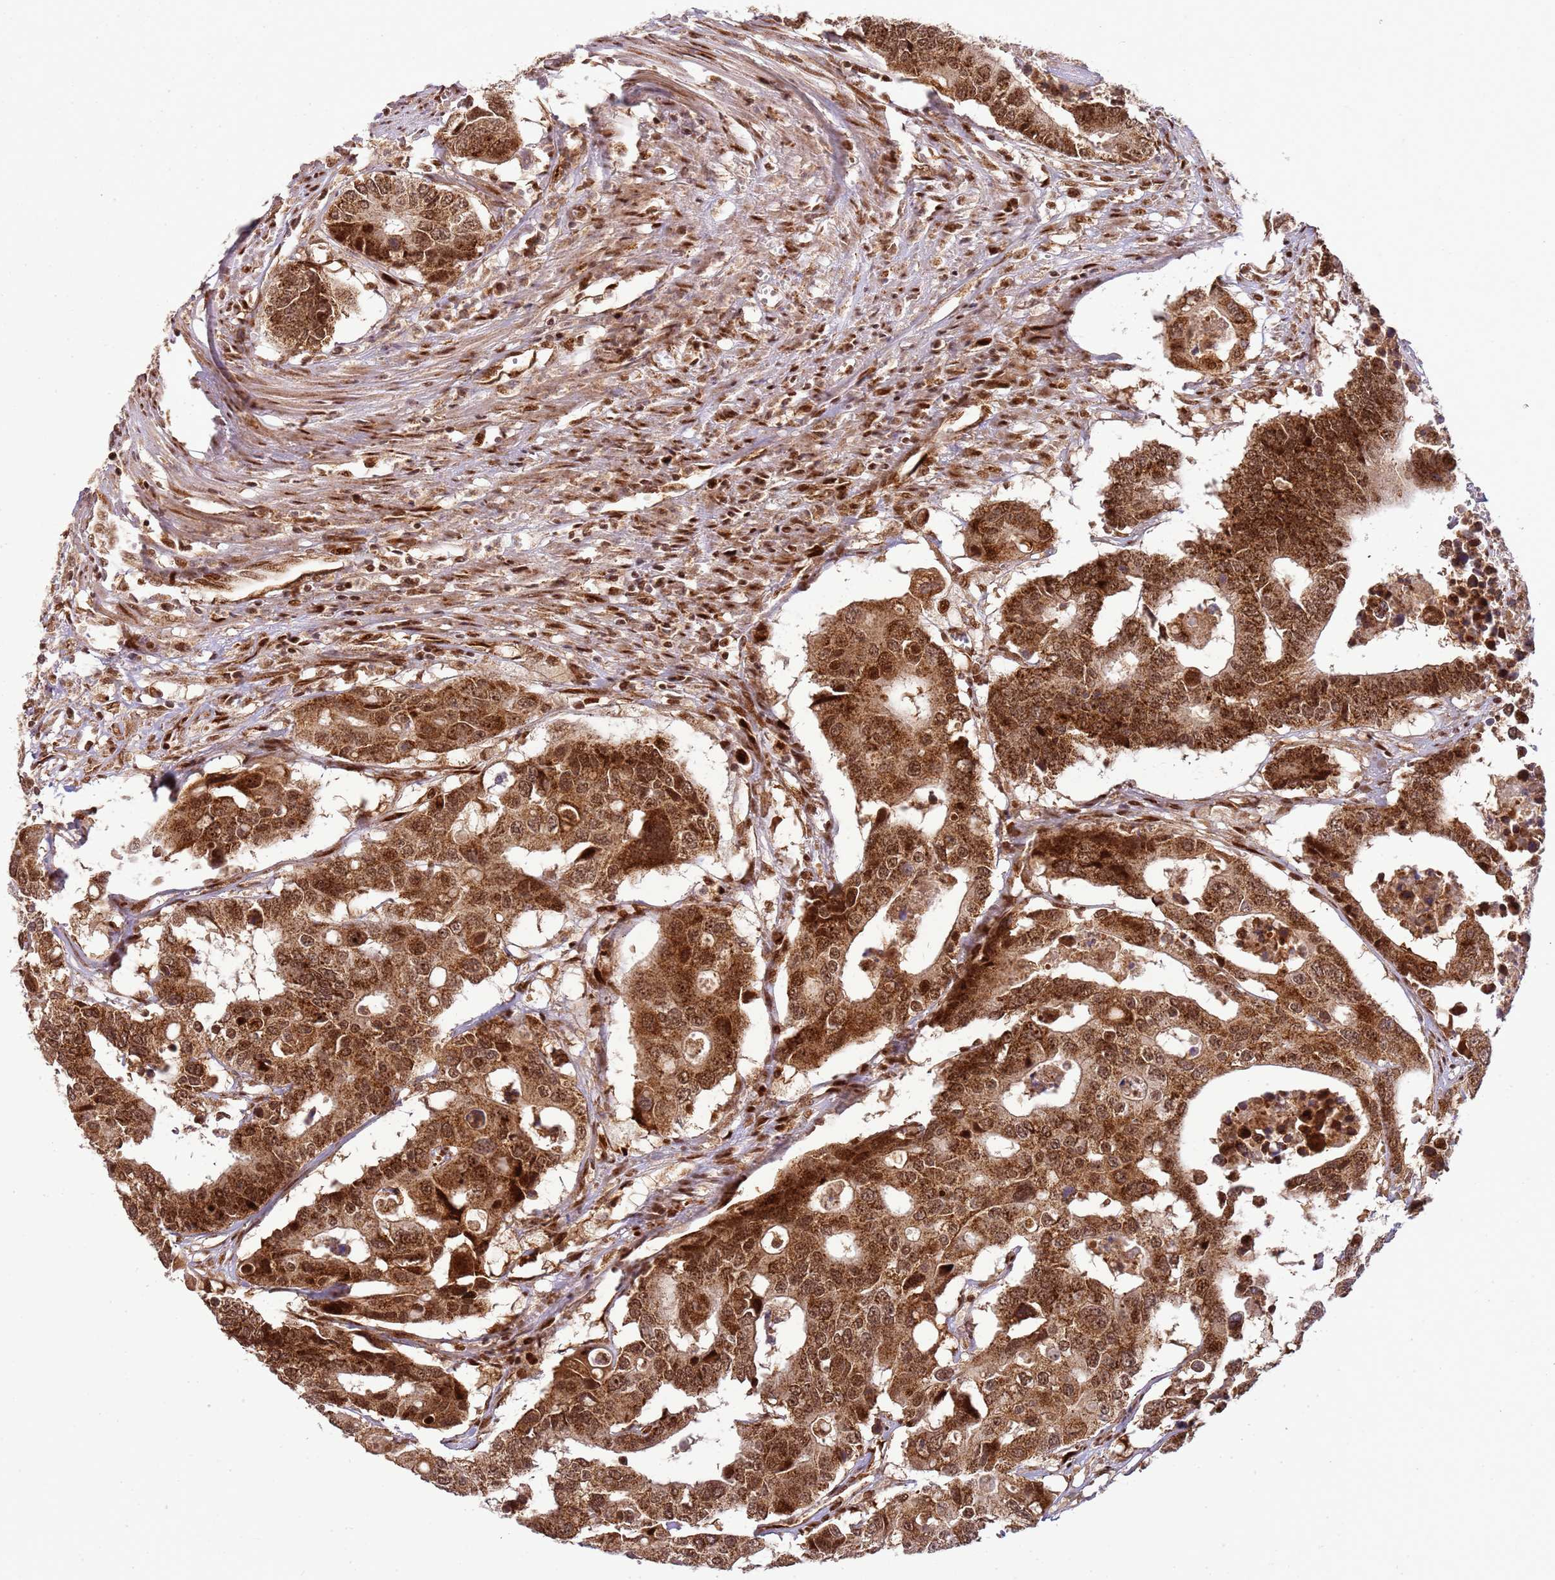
{"staining": {"intensity": "strong", "quantity": ">75%", "location": "cytoplasmic/membranous,nuclear"}, "tissue": "colorectal cancer", "cell_type": "Tumor cells", "image_type": "cancer", "snomed": [{"axis": "morphology", "description": "Adenocarcinoma, NOS"}, {"axis": "topography", "description": "Colon"}], "caption": "IHC of human colorectal cancer (adenocarcinoma) demonstrates high levels of strong cytoplasmic/membranous and nuclear staining in about >75% of tumor cells.", "gene": "PEX14", "patient": {"sex": "male", "age": 77}}